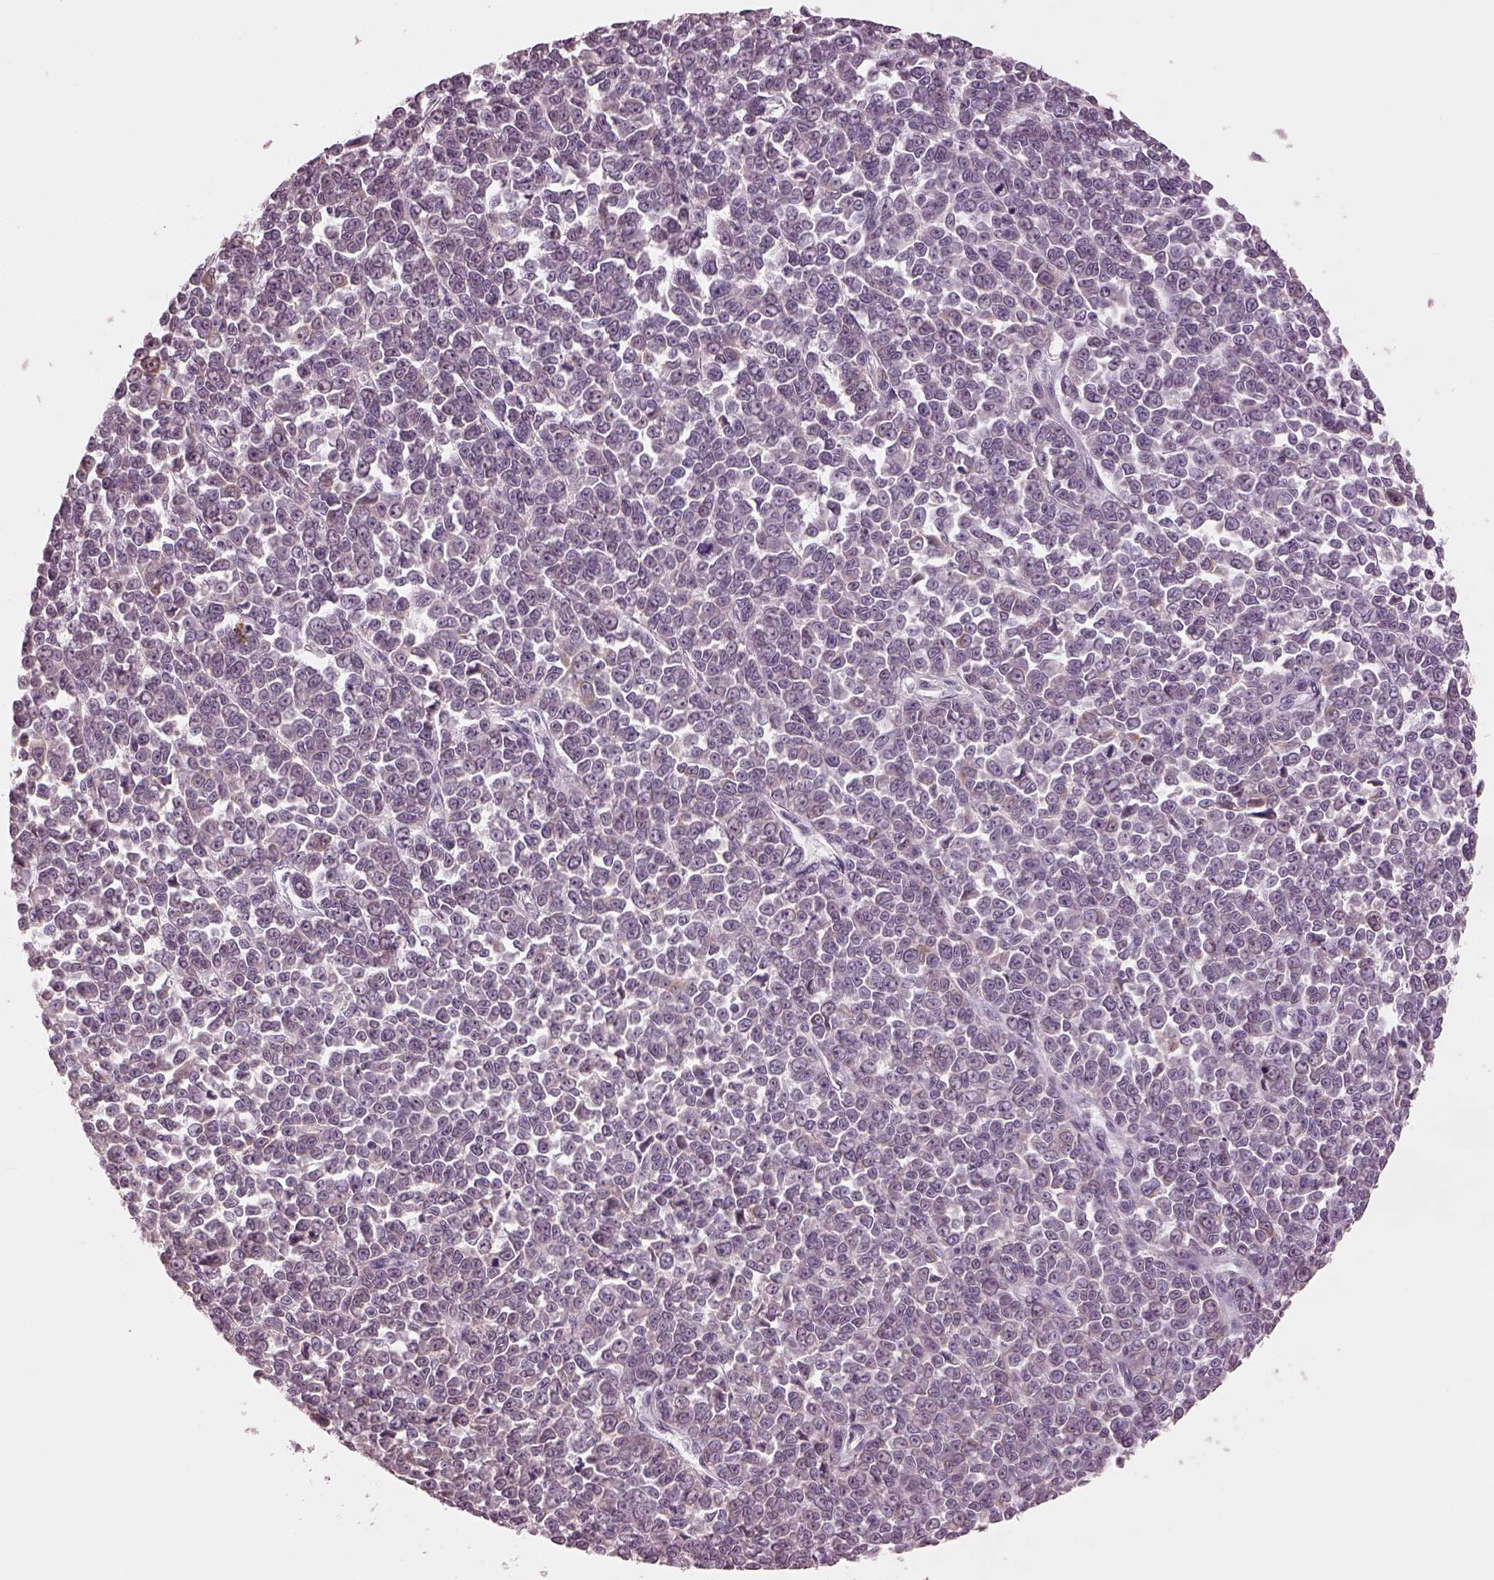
{"staining": {"intensity": "negative", "quantity": "none", "location": "none"}, "tissue": "melanoma", "cell_type": "Tumor cells", "image_type": "cancer", "snomed": [{"axis": "morphology", "description": "Malignant melanoma, NOS"}, {"axis": "topography", "description": "Skin"}], "caption": "Tumor cells show no significant protein staining in malignant melanoma.", "gene": "MIA", "patient": {"sex": "female", "age": 95}}